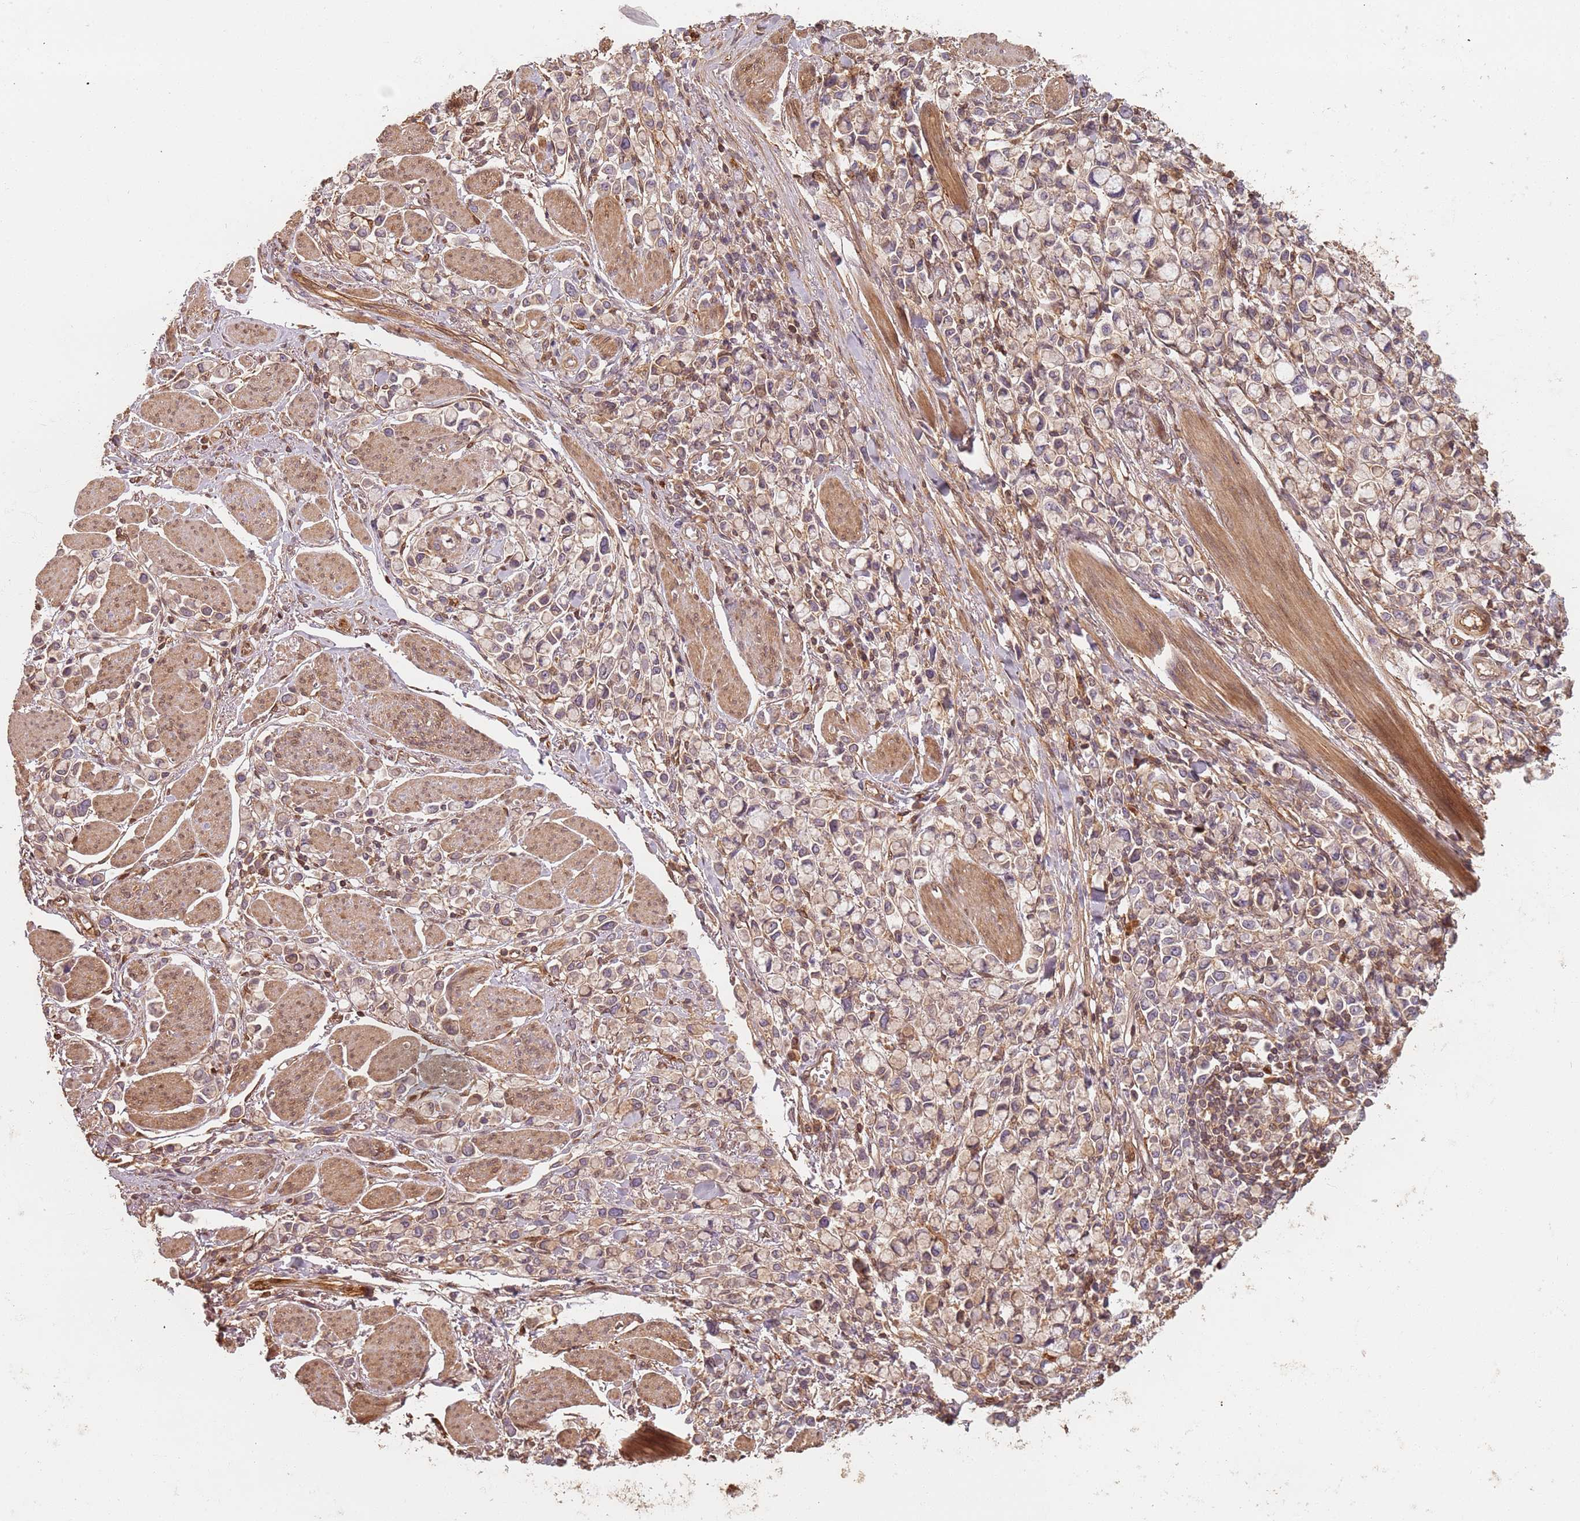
{"staining": {"intensity": "weak", "quantity": "<25%", "location": "cytoplasmic/membranous"}, "tissue": "stomach cancer", "cell_type": "Tumor cells", "image_type": "cancer", "snomed": [{"axis": "morphology", "description": "Adenocarcinoma, NOS"}, {"axis": "topography", "description": "Stomach"}], "caption": "A high-resolution image shows immunohistochemistry staining of stomach adenocarcinoma, which displays no significant positivity in tumor cells.", "gene": "SDCCAG8", "patient": {"sex": "female", "age": 81}}